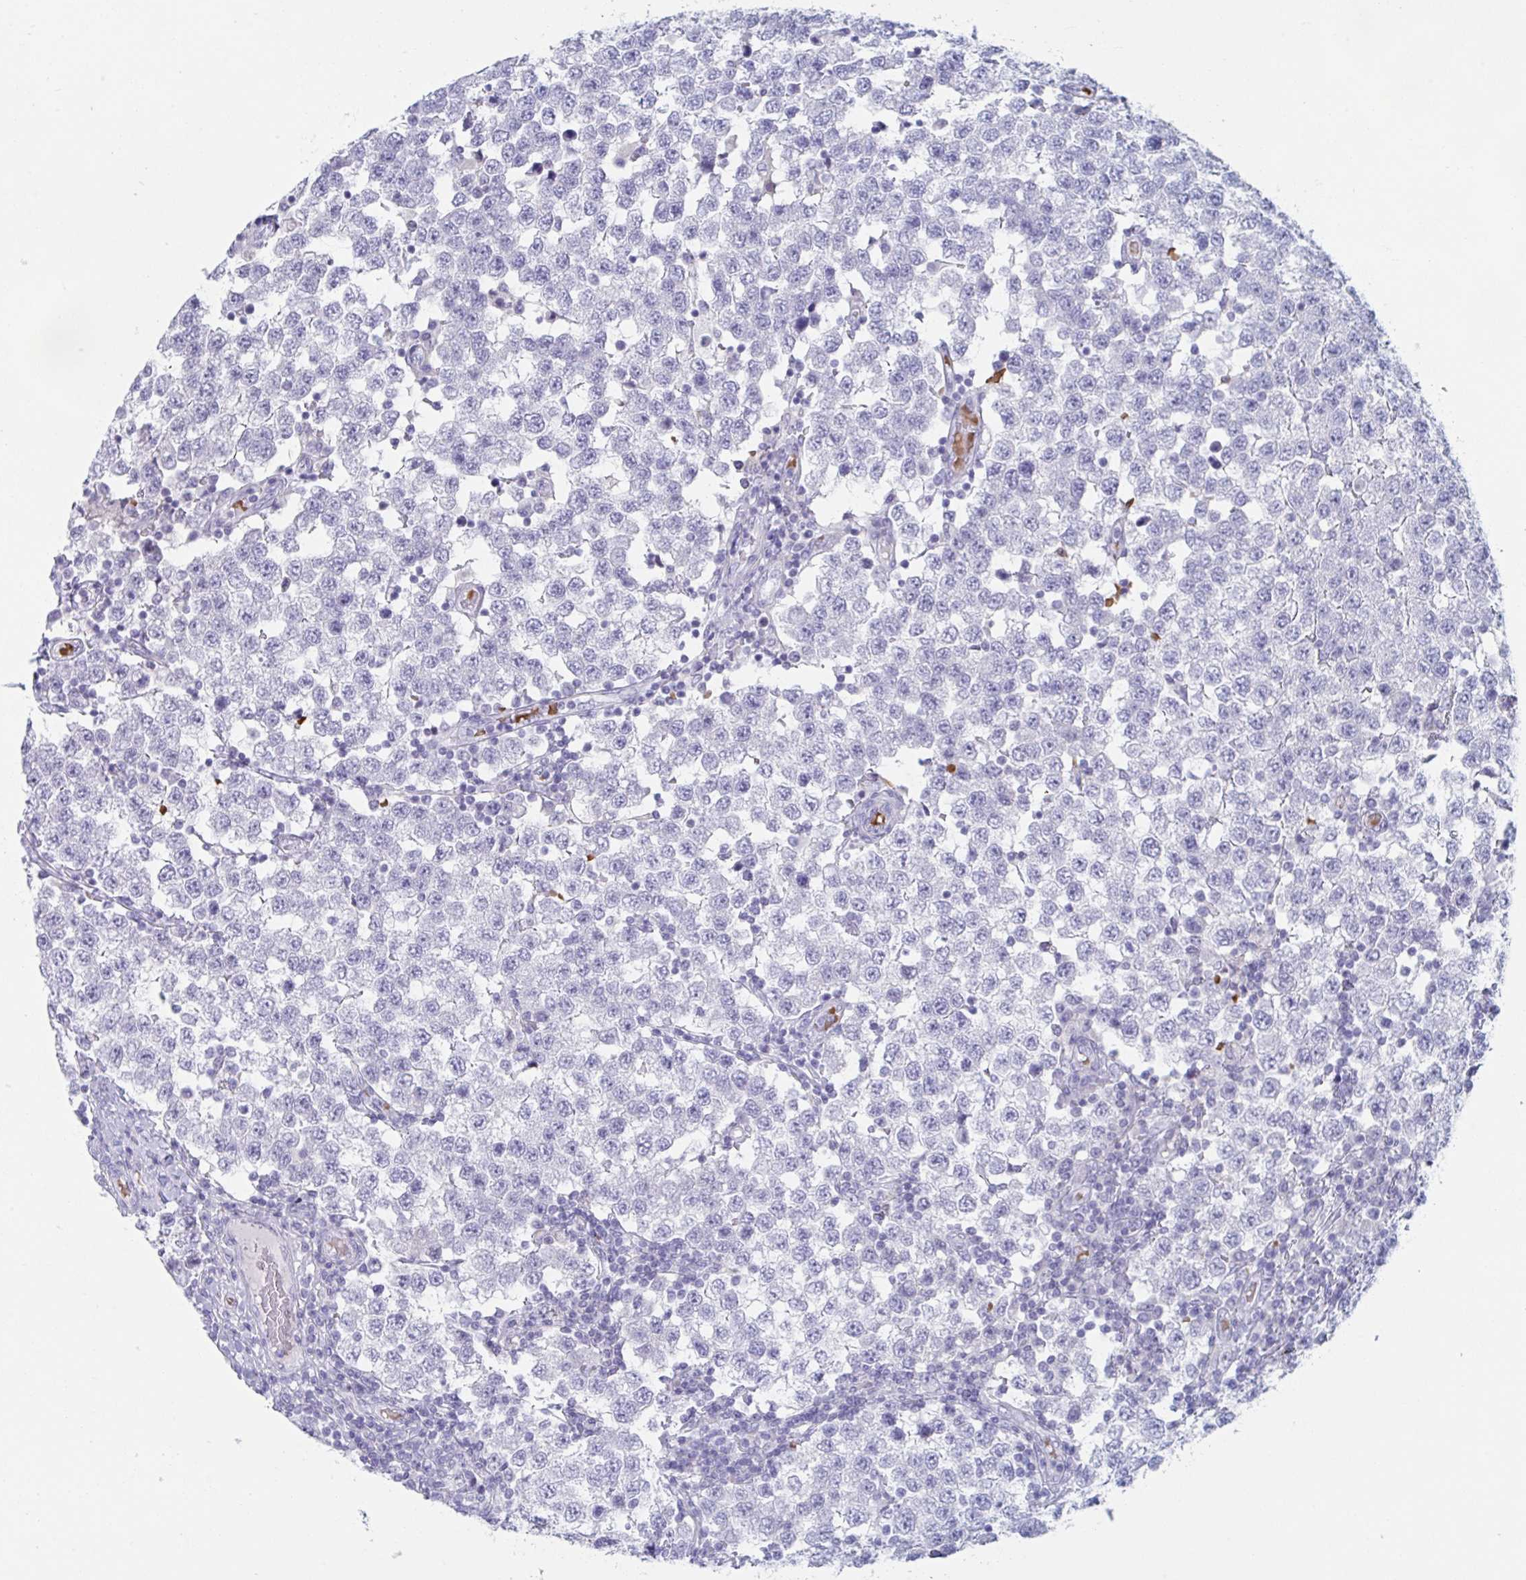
{"staining": {"intensity": "negative", "quantity": "none", "location": "none"}, "tissue": "testis cancer", "cell_type": "Tumor cells", "image_type": "cancer", "snomed": [{"axis": "morphology", "description": "Seminoma, NOS"}, {"axis": "topography", "description": "Testis"}], "caption": "Immunohistochemistry photomicrograph of neoplastic tissue: seminoma (testis) stained with DAB displays no significant protein positivity in tumor cells.", "gene": "CYP4F11", "patient": {"sex": "male", "age": 34}}